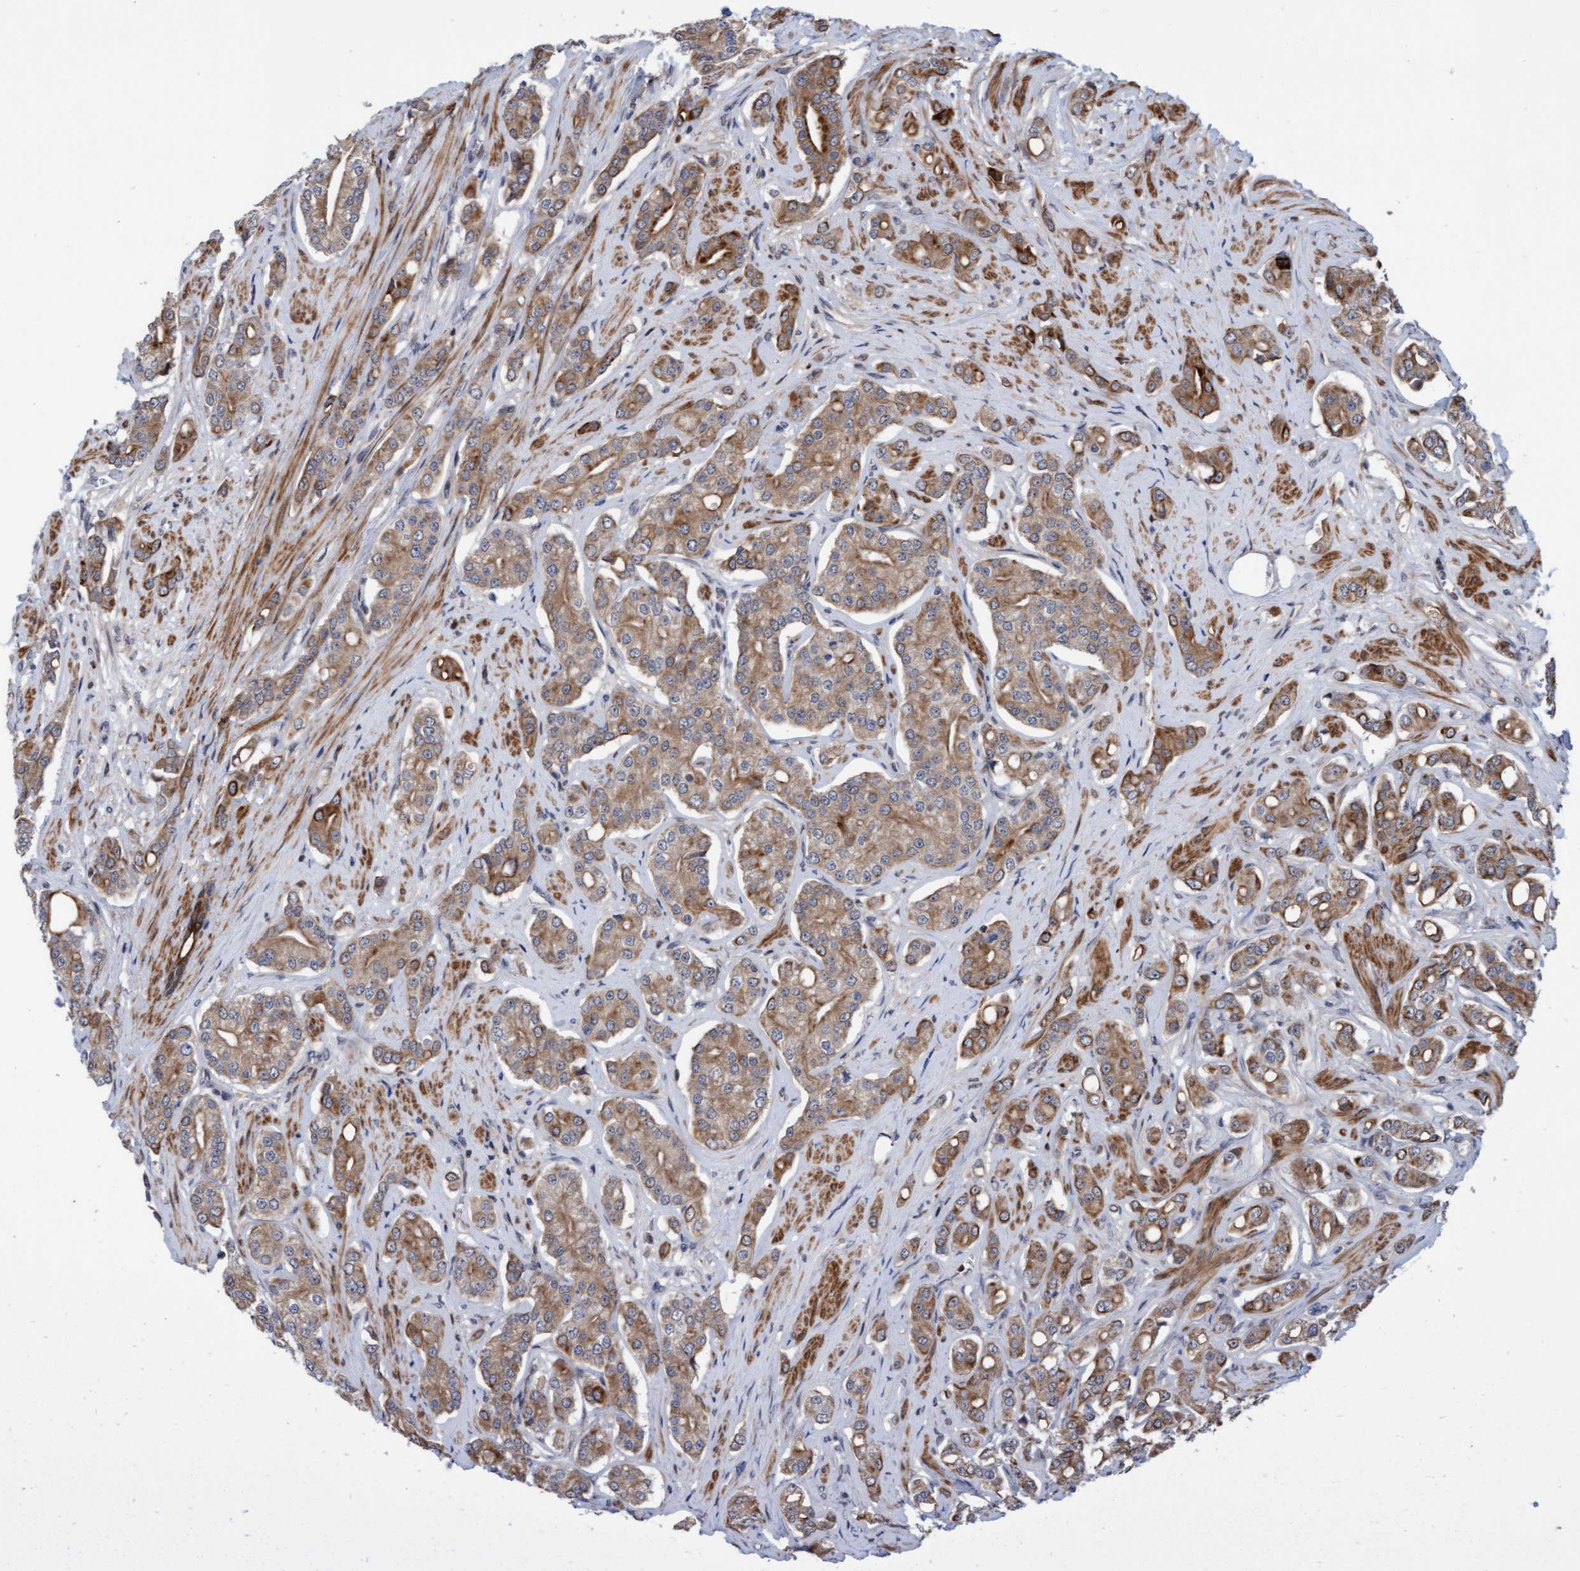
{"staining": {"intensity": "moderate", "quantity": ">75%", "location": "cytoplasmic/membranous"}, "tissue": "prostate cancer", "cell_type": "Tumor cells", "image_type": "cancer", "snomed": [{"axis": "morphology", "description": "Adenocarcinoma, High grade"}, {"axis": "topography", "description": "Prostate"}], "caption": "This histopathology image shows IHC staining of prostate adenocarcinoma (high-grade), with medium moderate cytoplasmic/membranous expression in approximately >75% of tumor cells.", "gene": "RAP1GAP2", "patient": {"sex": "male", "age": 71}}